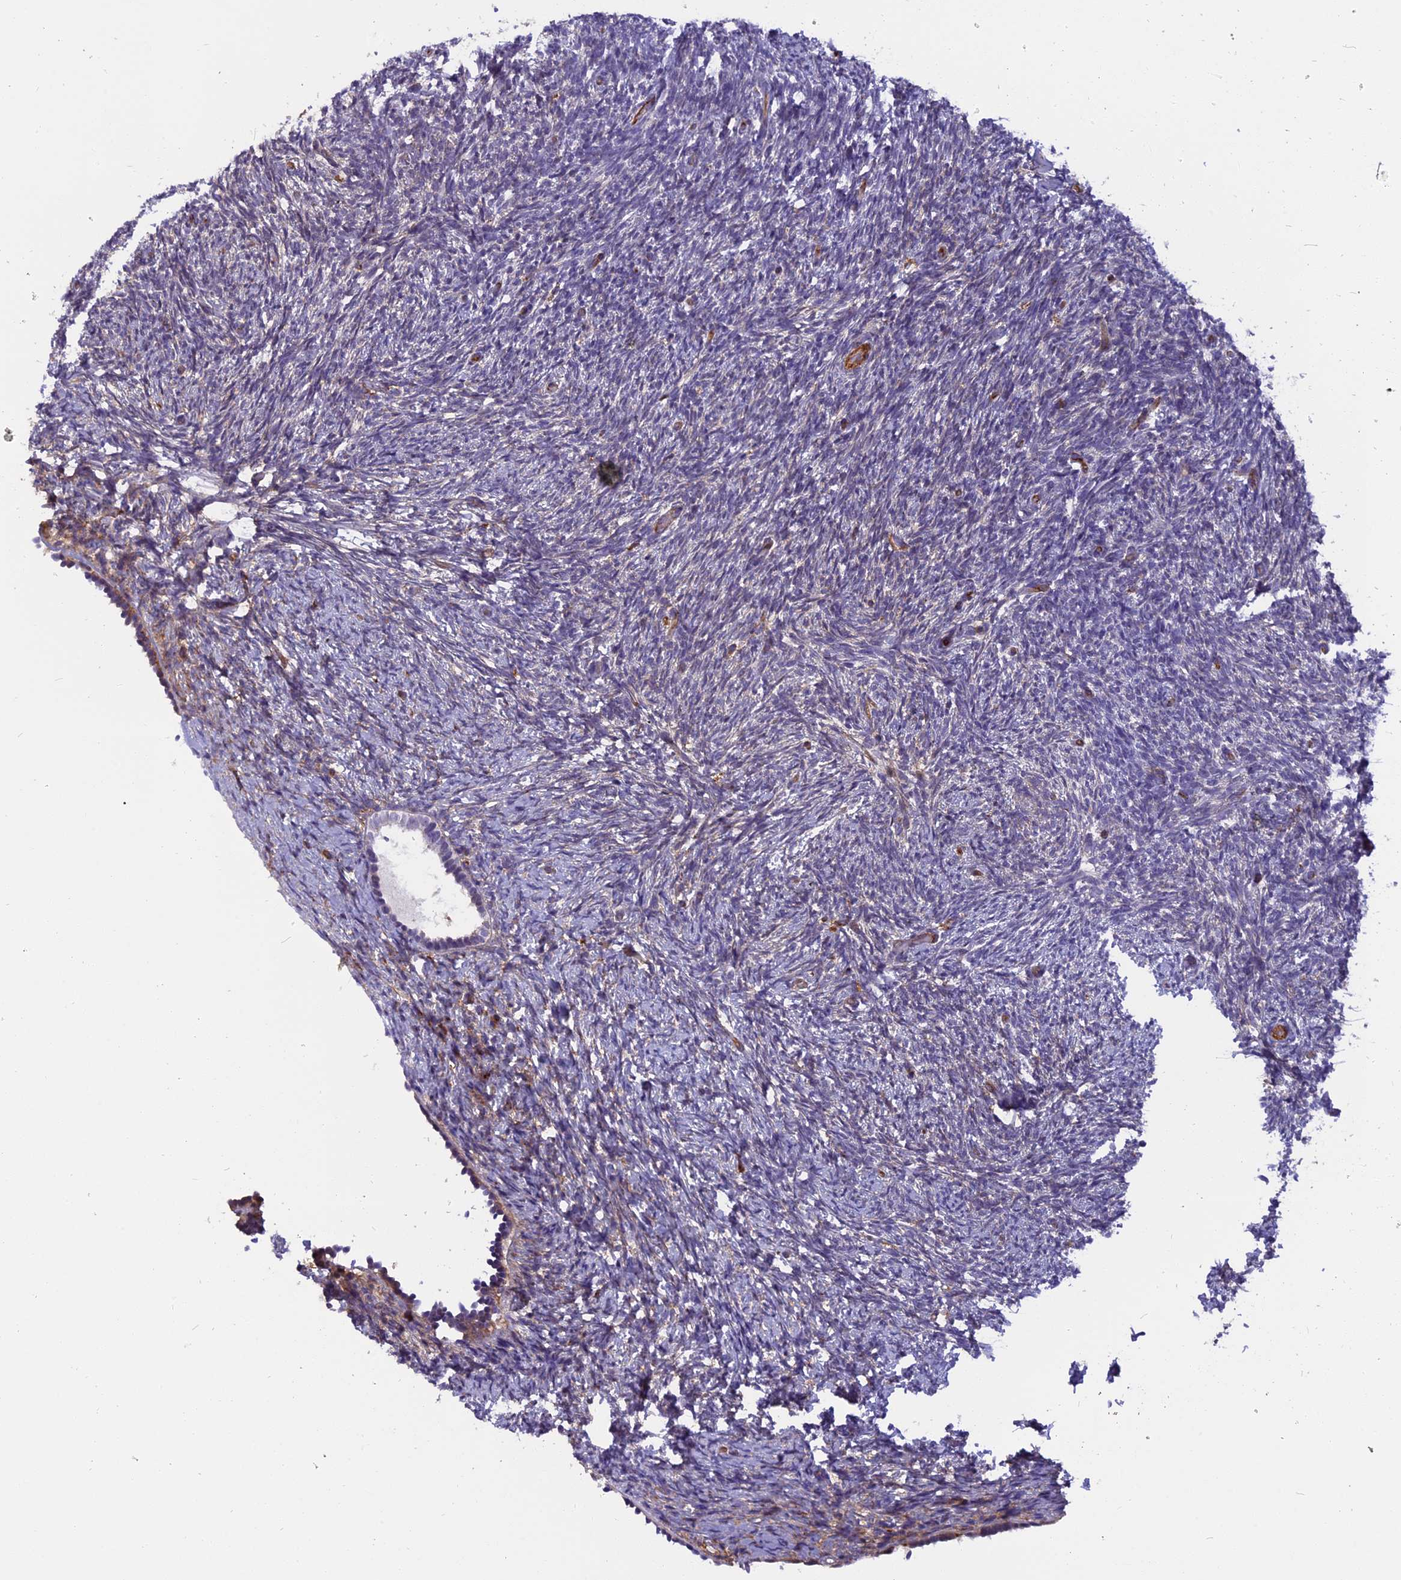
{"staining": {"intensity": "weak", "quantity": "<25%", "location": "cytoplasmic/membranous"}, "tissue": "ovary", "cell_type": "Ovarian stroma cells", "image_type": "normal", "snomed": [{"axis": "morphology", "description": "Normal tissue, NOS"}, {"axis": "topography", "description": "Ovary"}], "caption": "The photomicrograph exhibits no staining of ovarian stroma cells in benign ovary.", "gene": "EHBP1L1", "patient": {"sex": "female", "age": 60}}